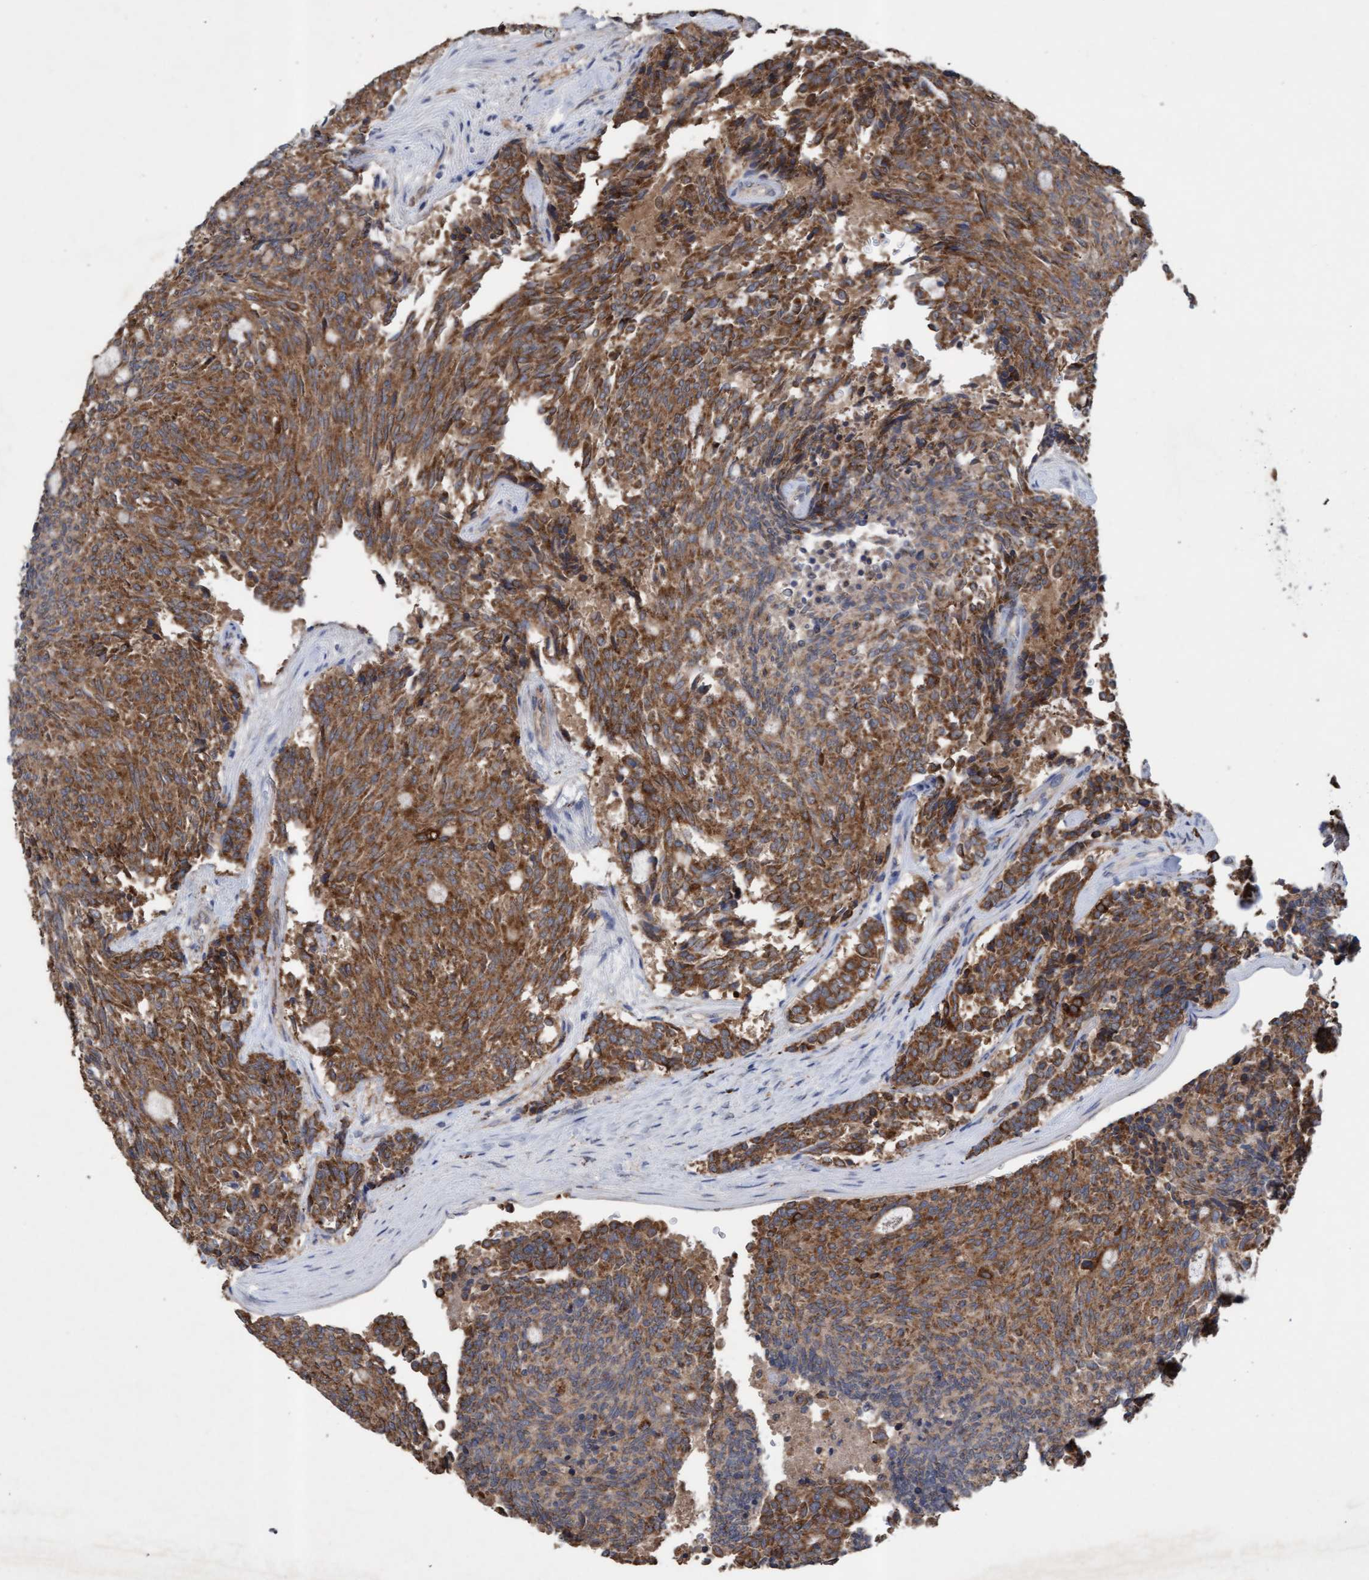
{"staining": {"intensity": "strong", "quantity": ">75%", "location": "cytoplasmic/membranous"}, "tissue": "carcinoid", "cell_type": "Tumor cells", "image_type": "cancer", "snomed": [{"axis": "morphology", "description": "Carcinoid, malignant, NOS"}, {"axis": "topography", "description": "Pancreas"}], "caption": "An image of carcinoid stained for a protein exhibits strong cytoplasmic/membranous brown staining in tumor cells.", "gene": "ATPAF2", "patient": {"sex": "female", "age": 54}}